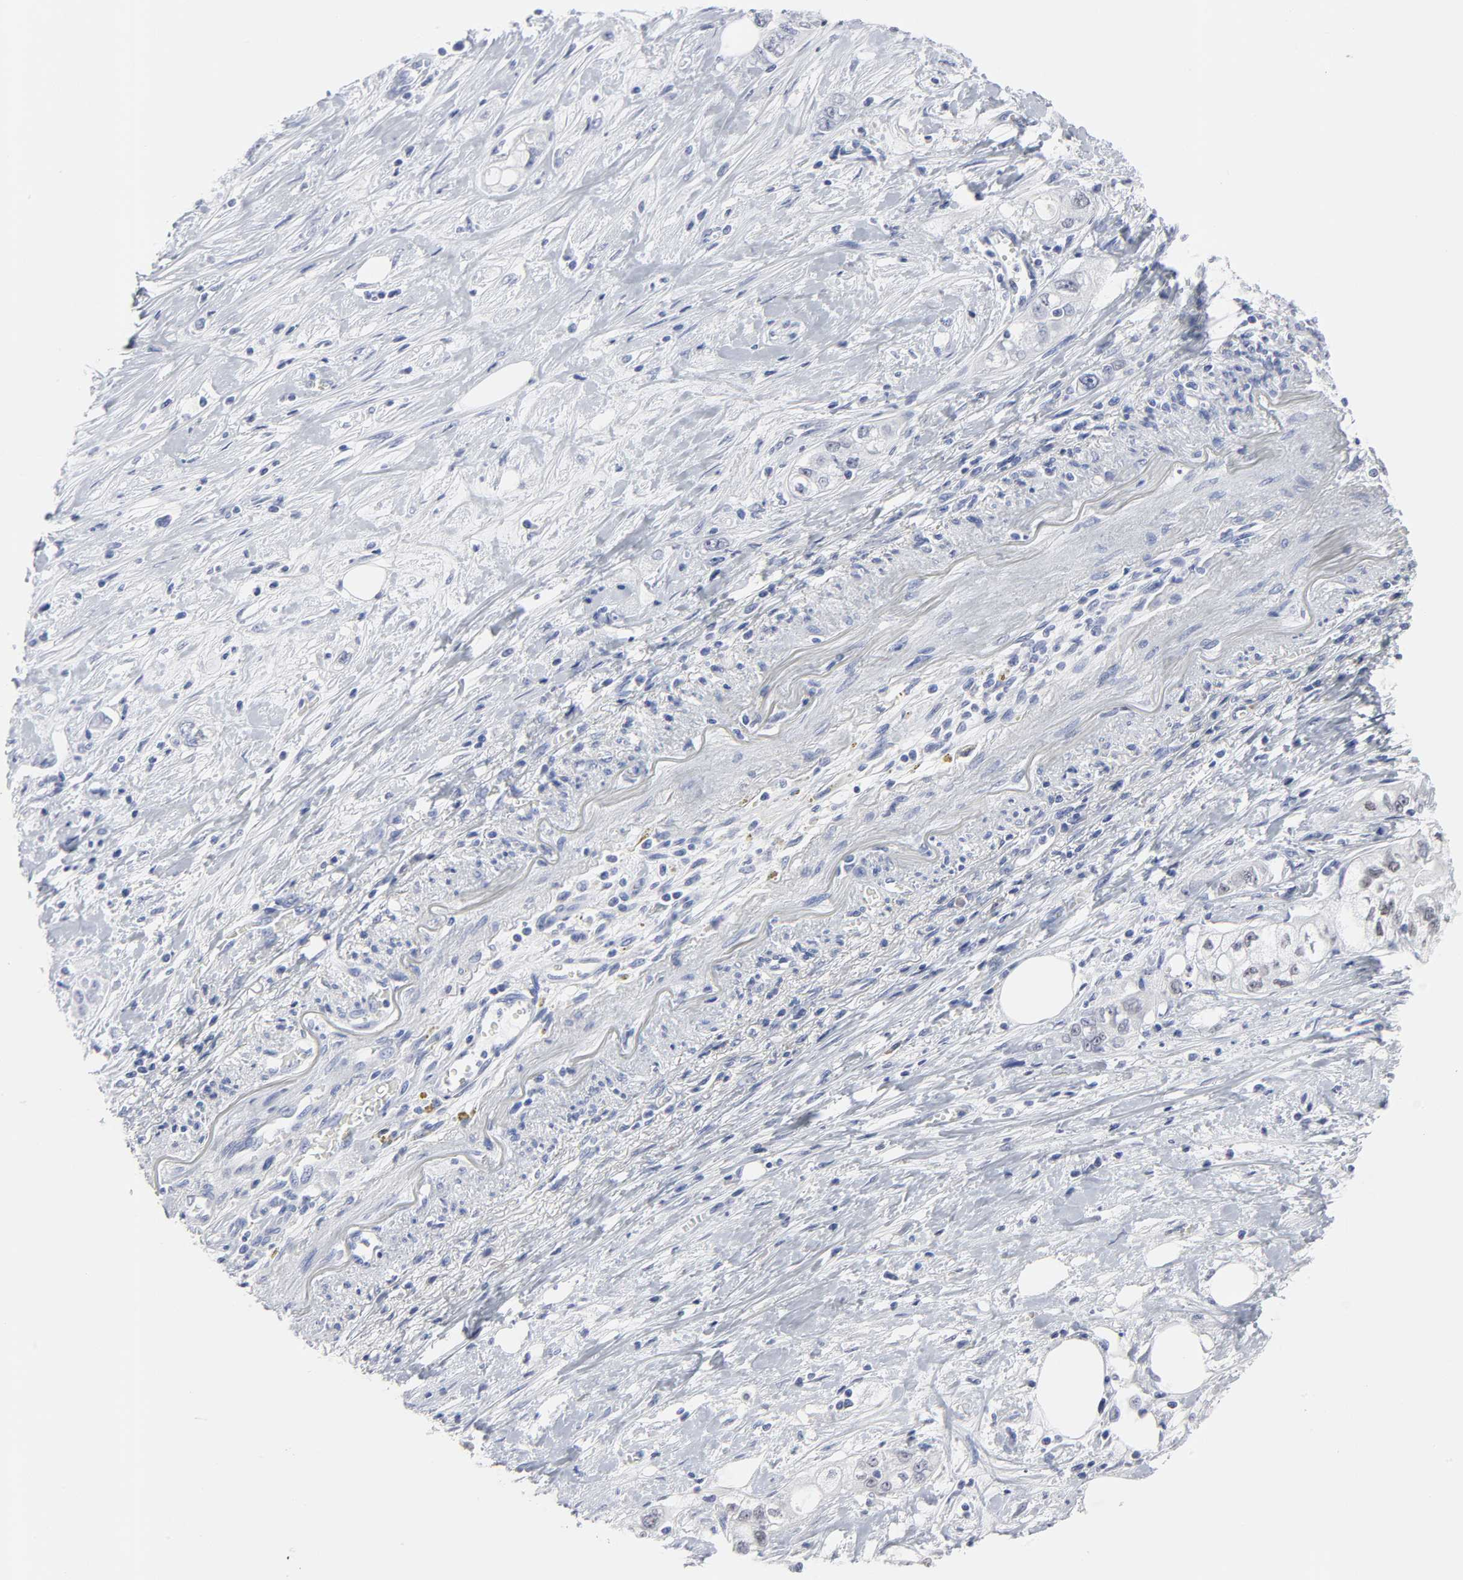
{"staining": {"intensity": "negative", "quantity": "none", "location": "none"}, "tissue": "pancreatic cancer", "cell_type": "Tumor cells", "image_type": "cancer", "snomed": [{"axis": "morphology", "description": "Adenocarcinoma, NOS"}, {"axis": "topography", "description": "Pancreas"}], "caption": "DAB (3,3'-diaminobenzidine) immunohistochemical staining of human adenocarcinoma (pancreatic) displays no significant expression in tumor cells.", "gene": "HNF4A", "patient": {"sex": "male", "age": 70}}